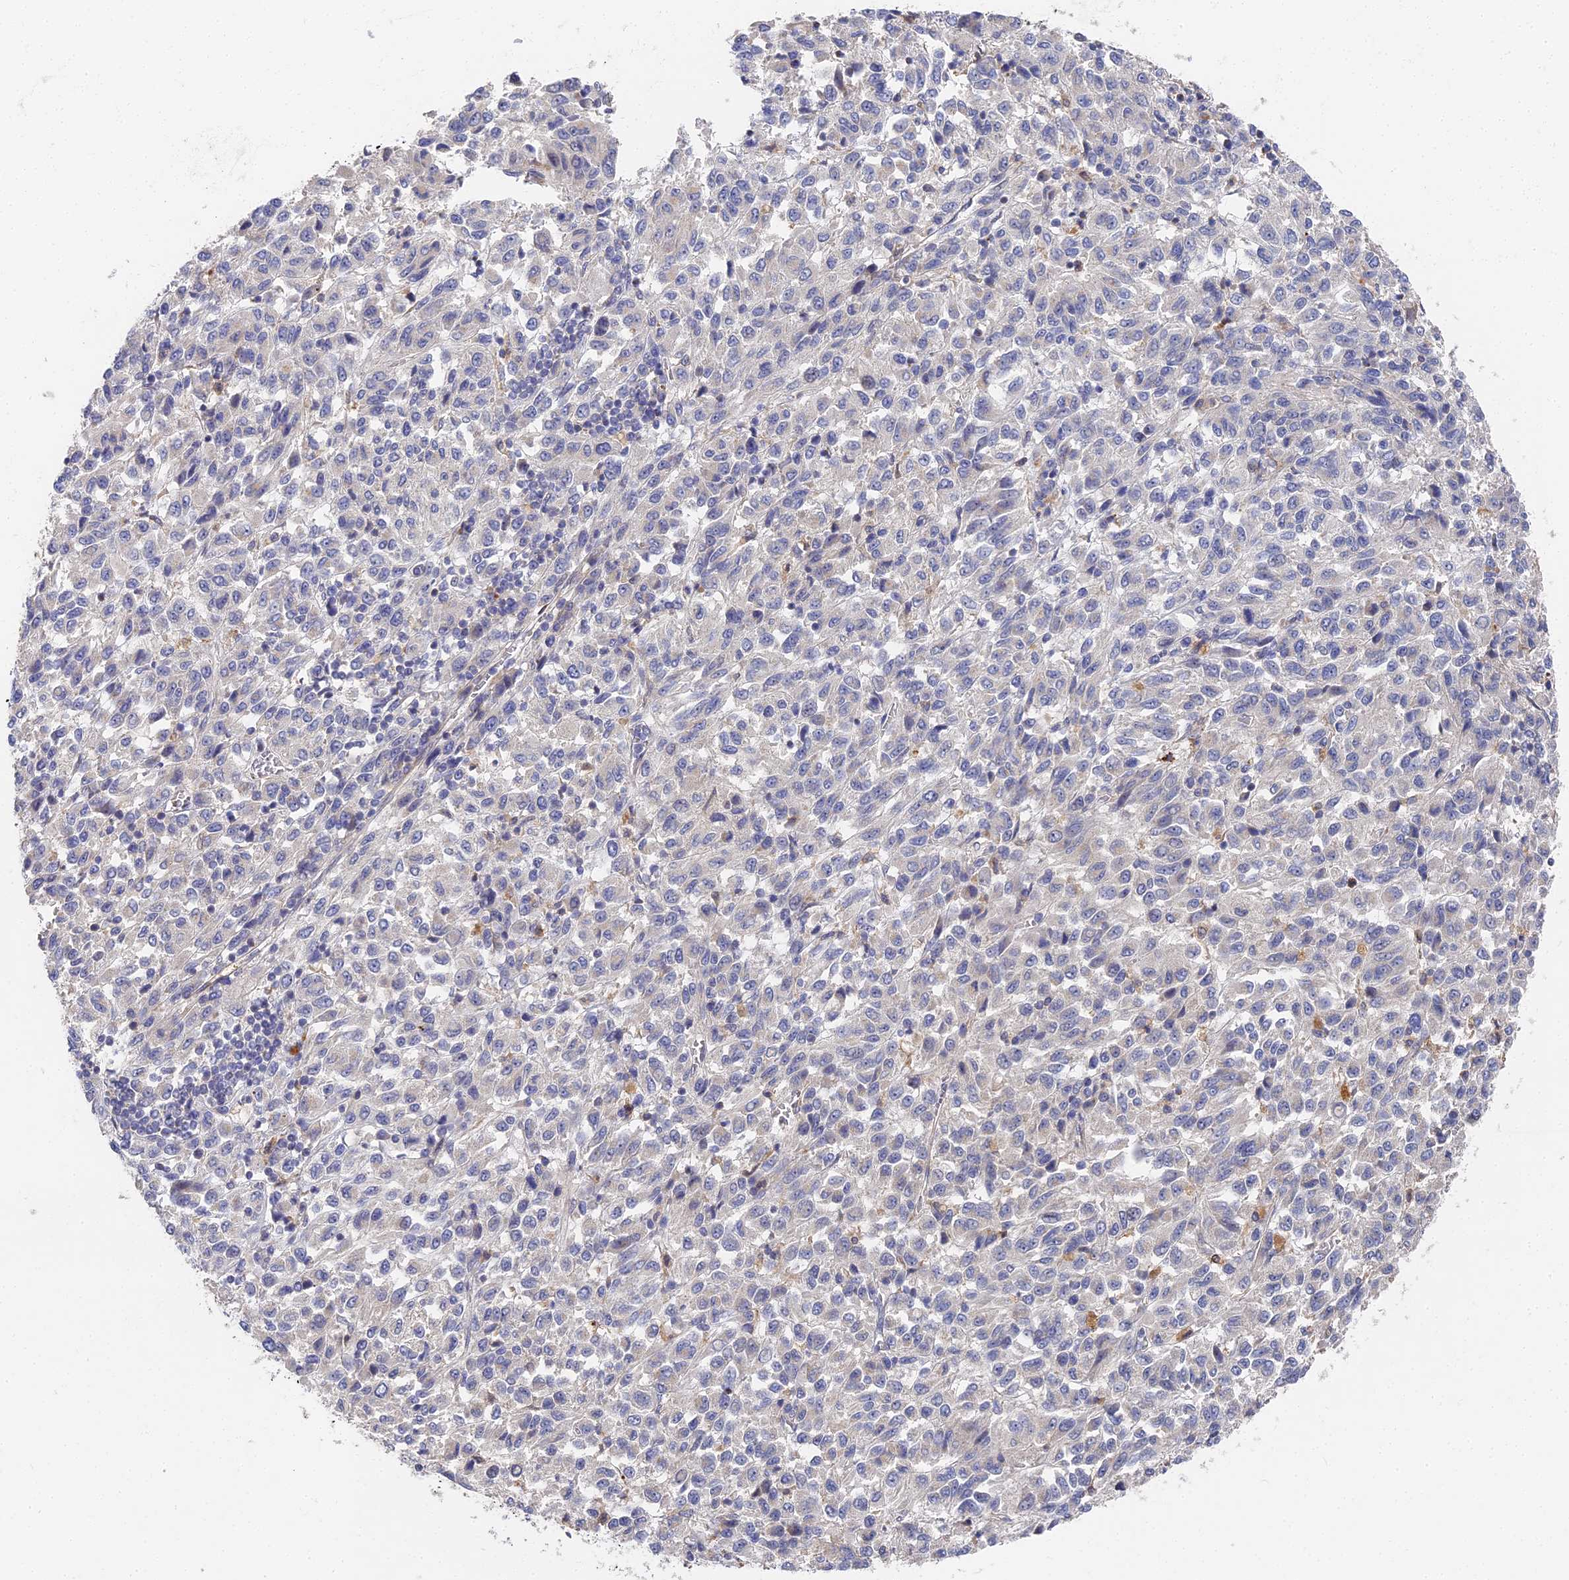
{"staining": {"intensity": "negative", "quantity": "none", "location": "none"}, "tissue": "melanoma", "cell_type": "Tumor cells", "image_type": "cancer", "snomed": [{"axis": "morphology", "description": "Malignant melanoma, Metastatic site"}, {"axis": "topography", "description": "Lung"}], "caption": "A high-resolution micrograph shows immunohistochemistry staining of malignant melanoma (metastatic site), which exhibits no significant positivity in tumor cells.", "gene": "CCDC113", "patient": {"sex": "male", "age": 64}}